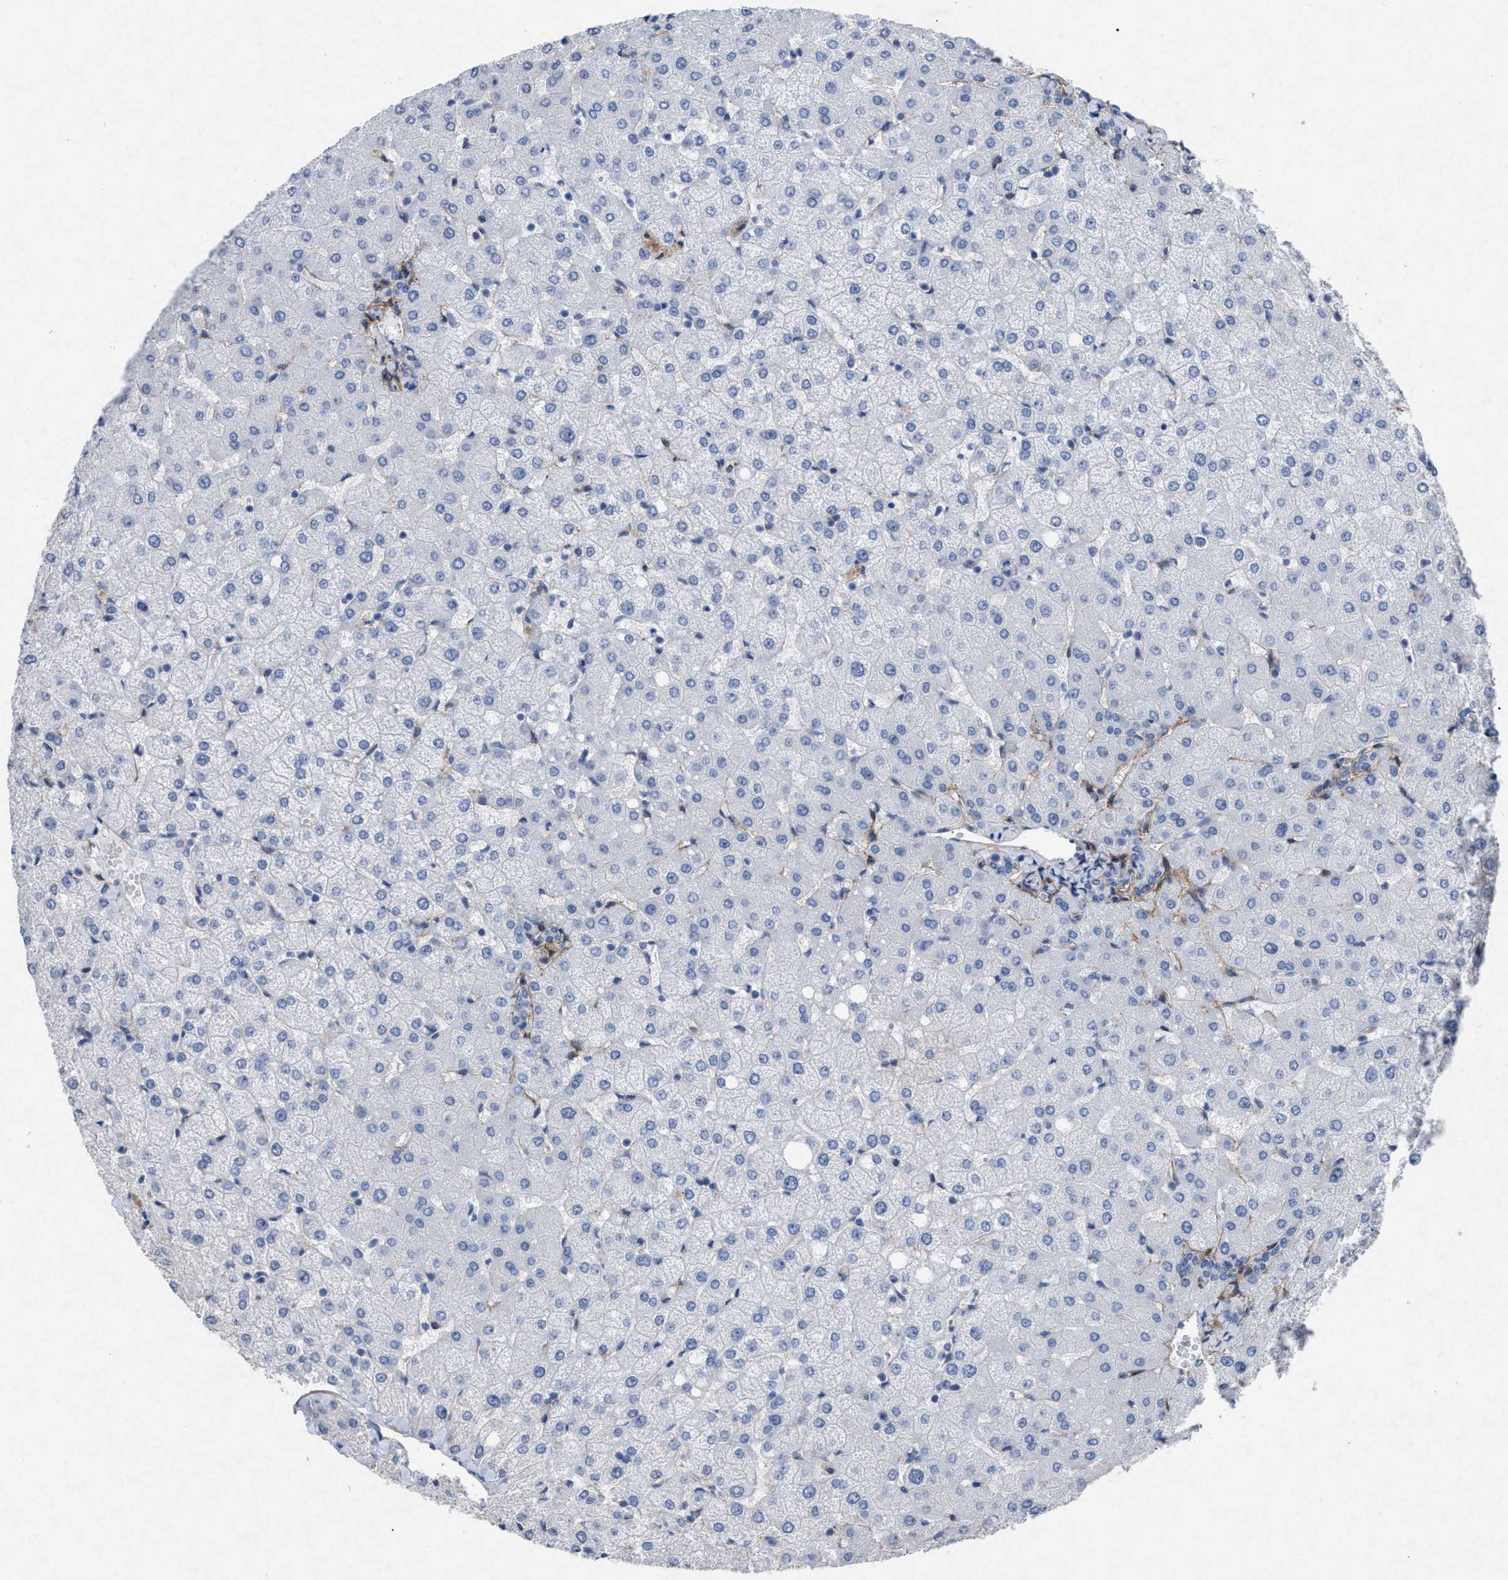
{"staining": {"intensity": "negative", "quantity": "none", "location": "none"}, "tissue": "liver", "cell_type": "Cholangiocytes", "image_type": "normal", "snomed": [{"axis": "morphology", "description": "Normal tissue, NOS"}, {"axis": "topography", "description": "Liver"}], "caption": "A micrograph of liver stained for a protein displays no brown staining in cholangiocytes.", "gene": "PDGFRA", "patient": {"sex": "female", "age": 54}}